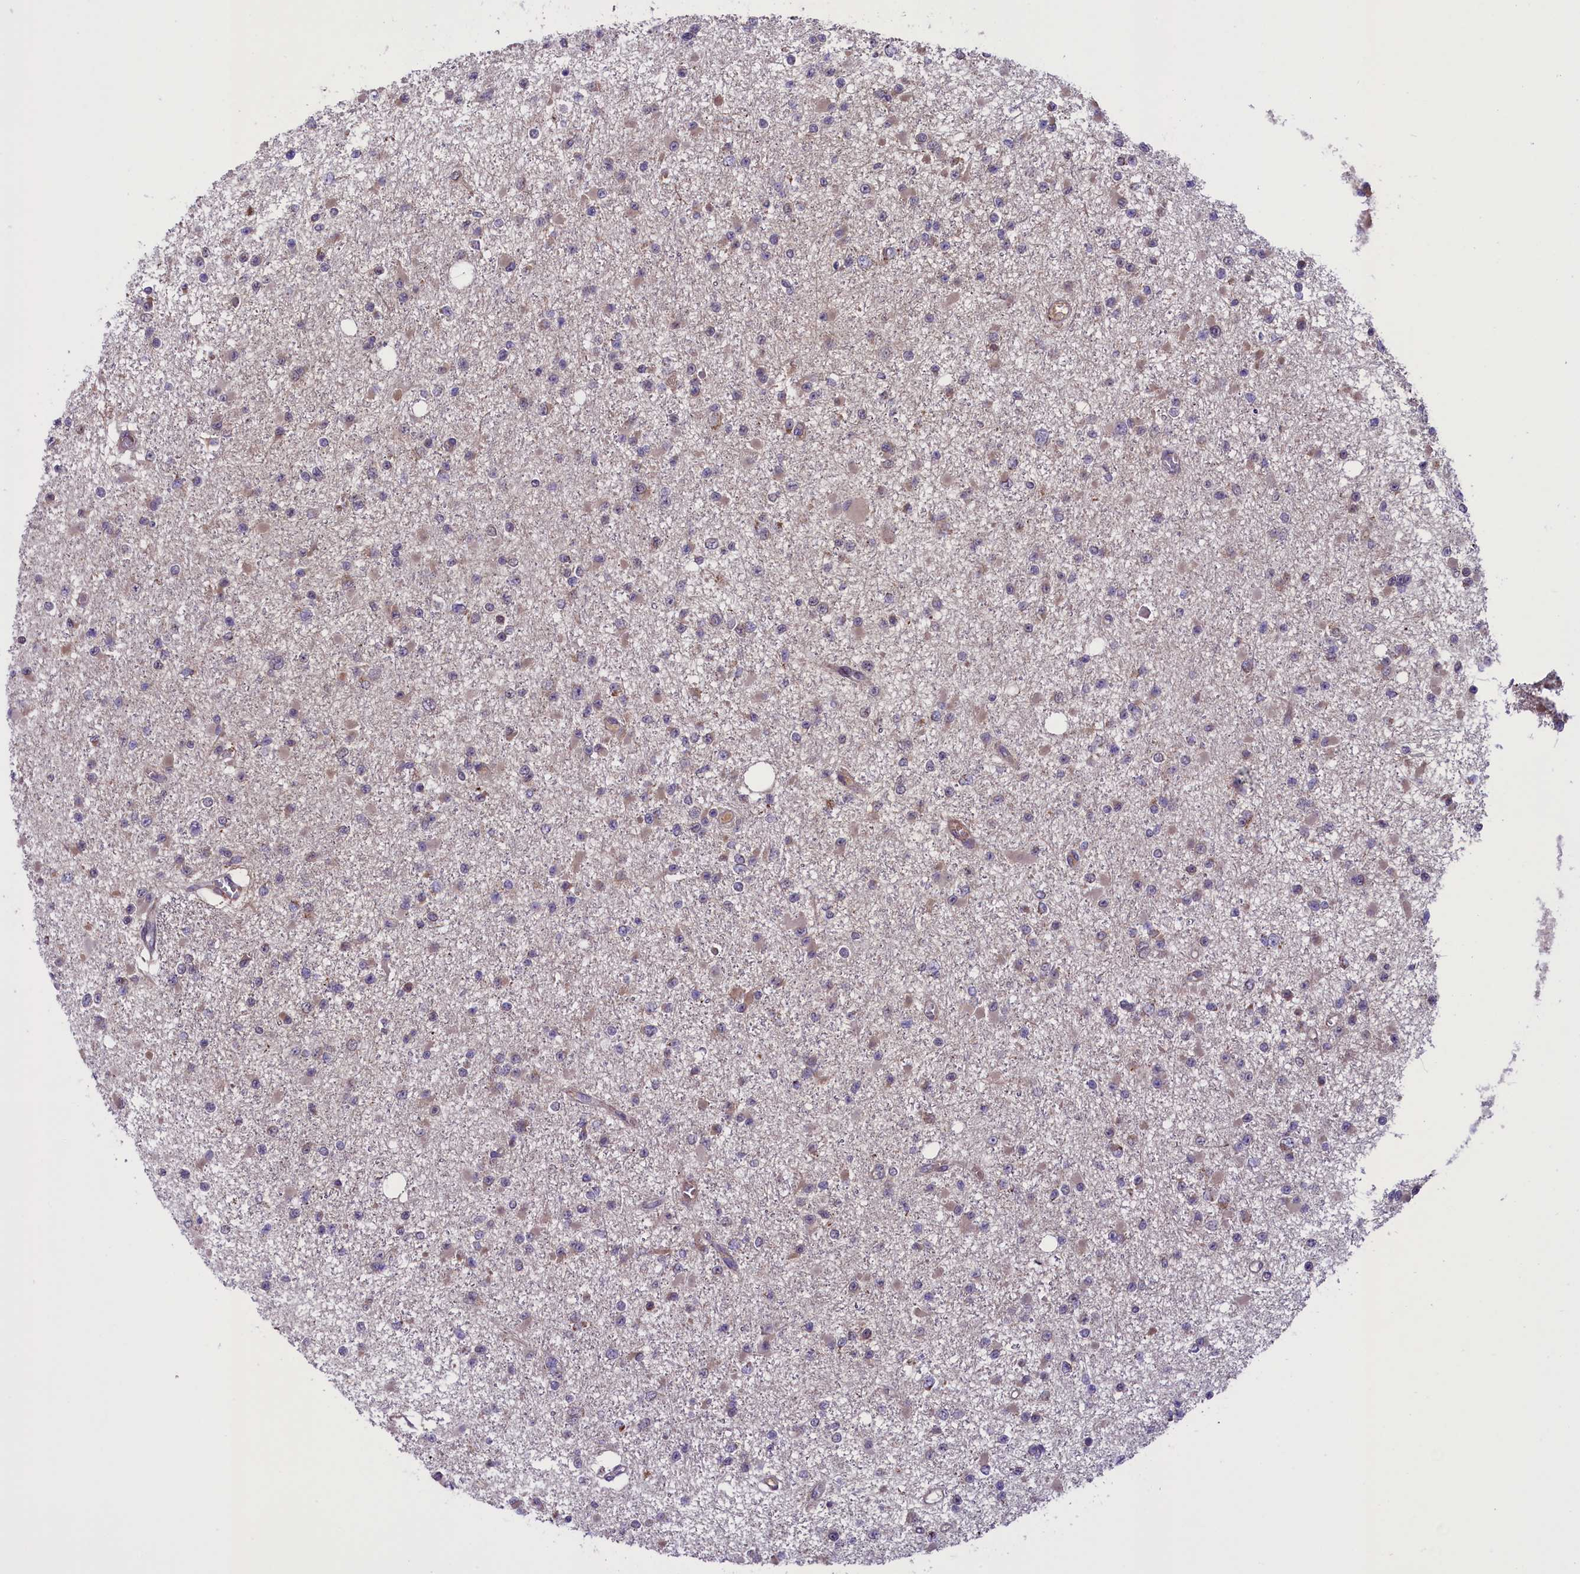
{"staining": {"intensity": "weak", "quantity": "<25%", "location": "cytoplasmic/membranous"}, "tissue": "glioma", "cell_type": "Tumor cells", "image_type": "cancer", "snomed": [{"axis": "morphology", "description": "Glioma, malignant, Low grade"}, {"axis": "topography", "description": "Brain"}], "caption": "This histopathology image is of malignant glioma (low-grade) stained with immunohistochemistry to label a protein in brown with the nuclei are counter-stained blue. There is no expression in tumor cells. The staining was performed using DAB (3,3'-diaminobenzidine) to visualize the protein expression in brown, while the nuclei were stained in blue with hematoxylin (Magnification: 20x).", "gene": "GLRX5", "patient": {"sex": "female", "age": 22}}